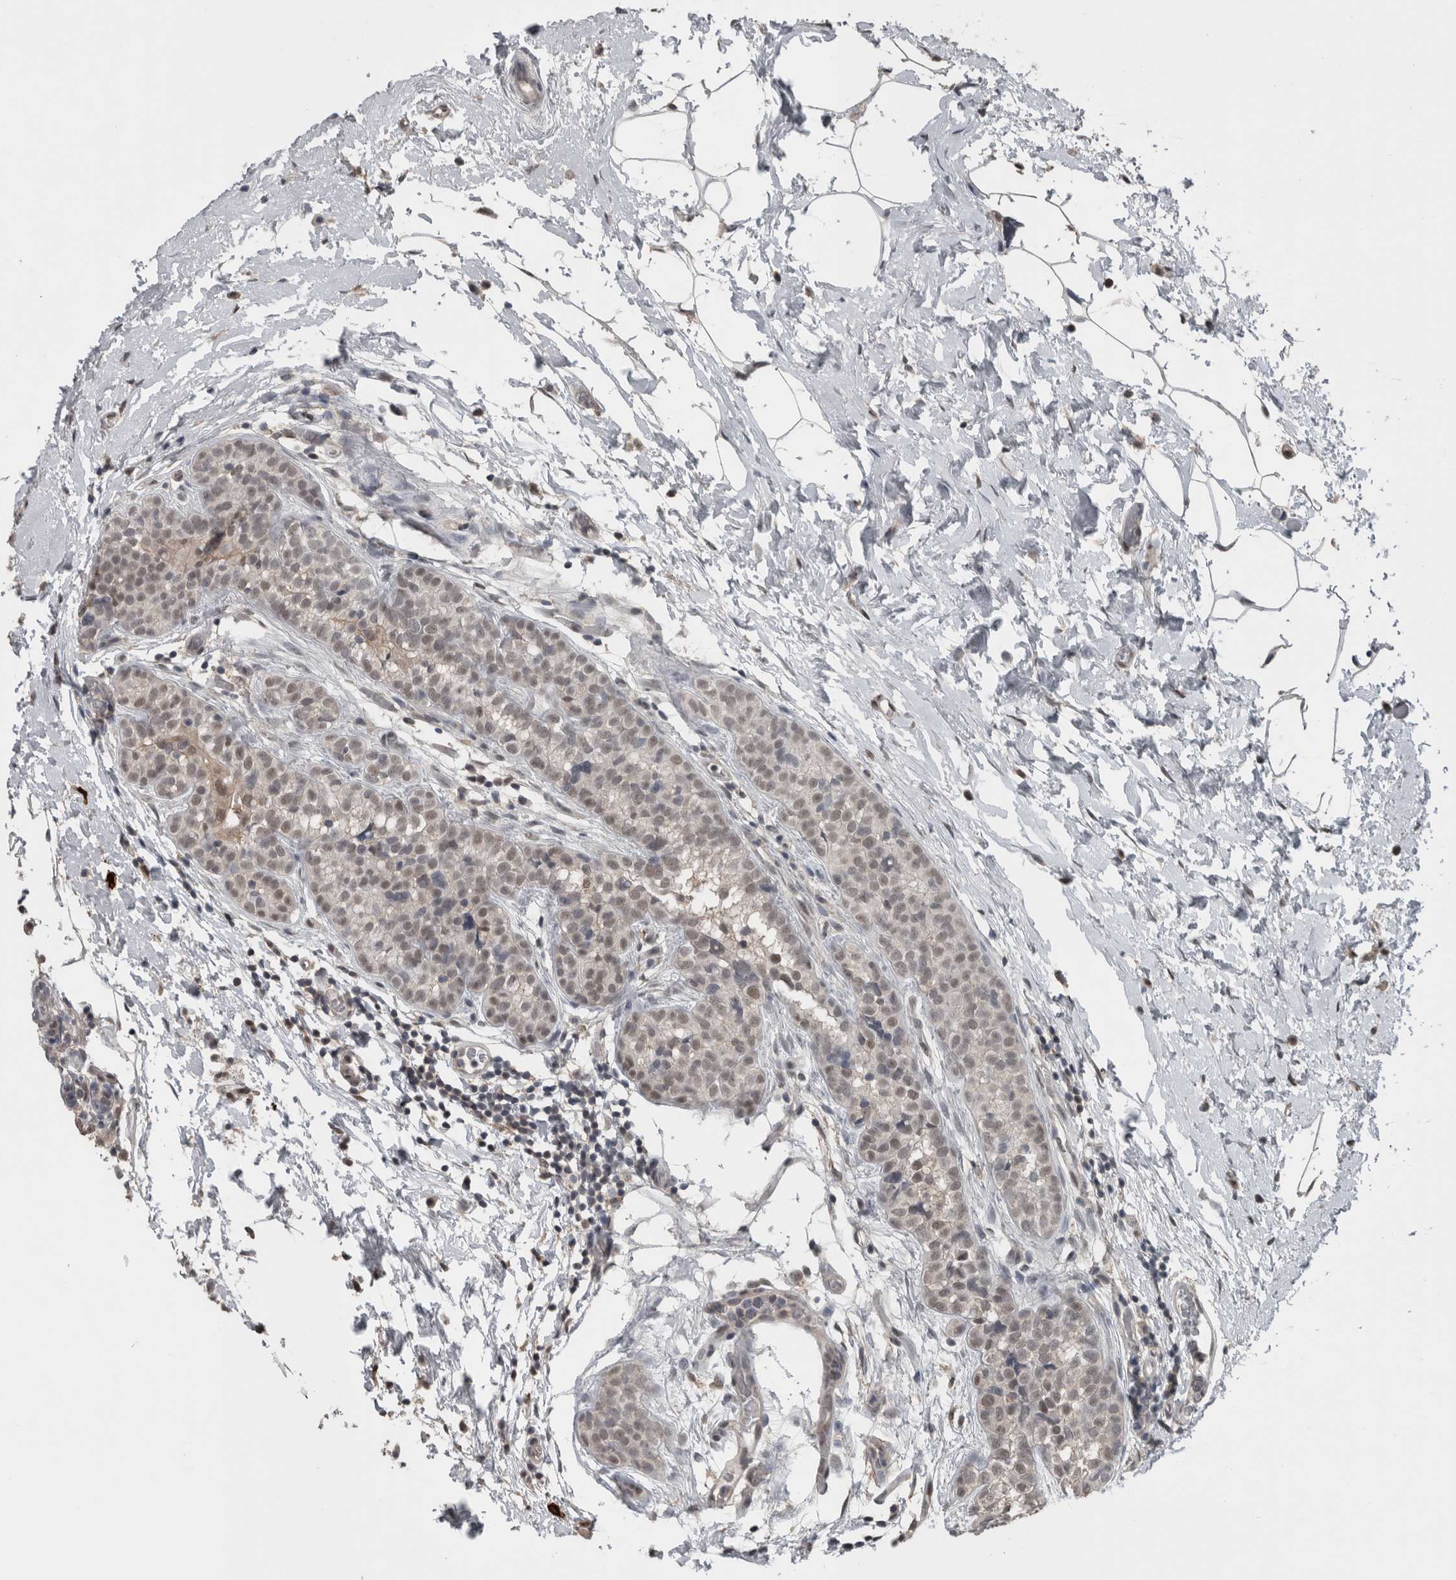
{"staining": {"intensity": "weak", "quantity": "<25%", "location": "nuclear"}, "tissue": "breast cancer", "cell_type": "Tumor cells", "image_type": "cancer", "snomed": [{"axis": "morphology", "description": "Lobular carcinoma"}, {"axis": "topography", "description": "Breast"}], "caption": "Tumor cells show no significant staining in breast cancer.", "gene": "ZBTB21", "patient": {"sex": "female", "age": 50}}